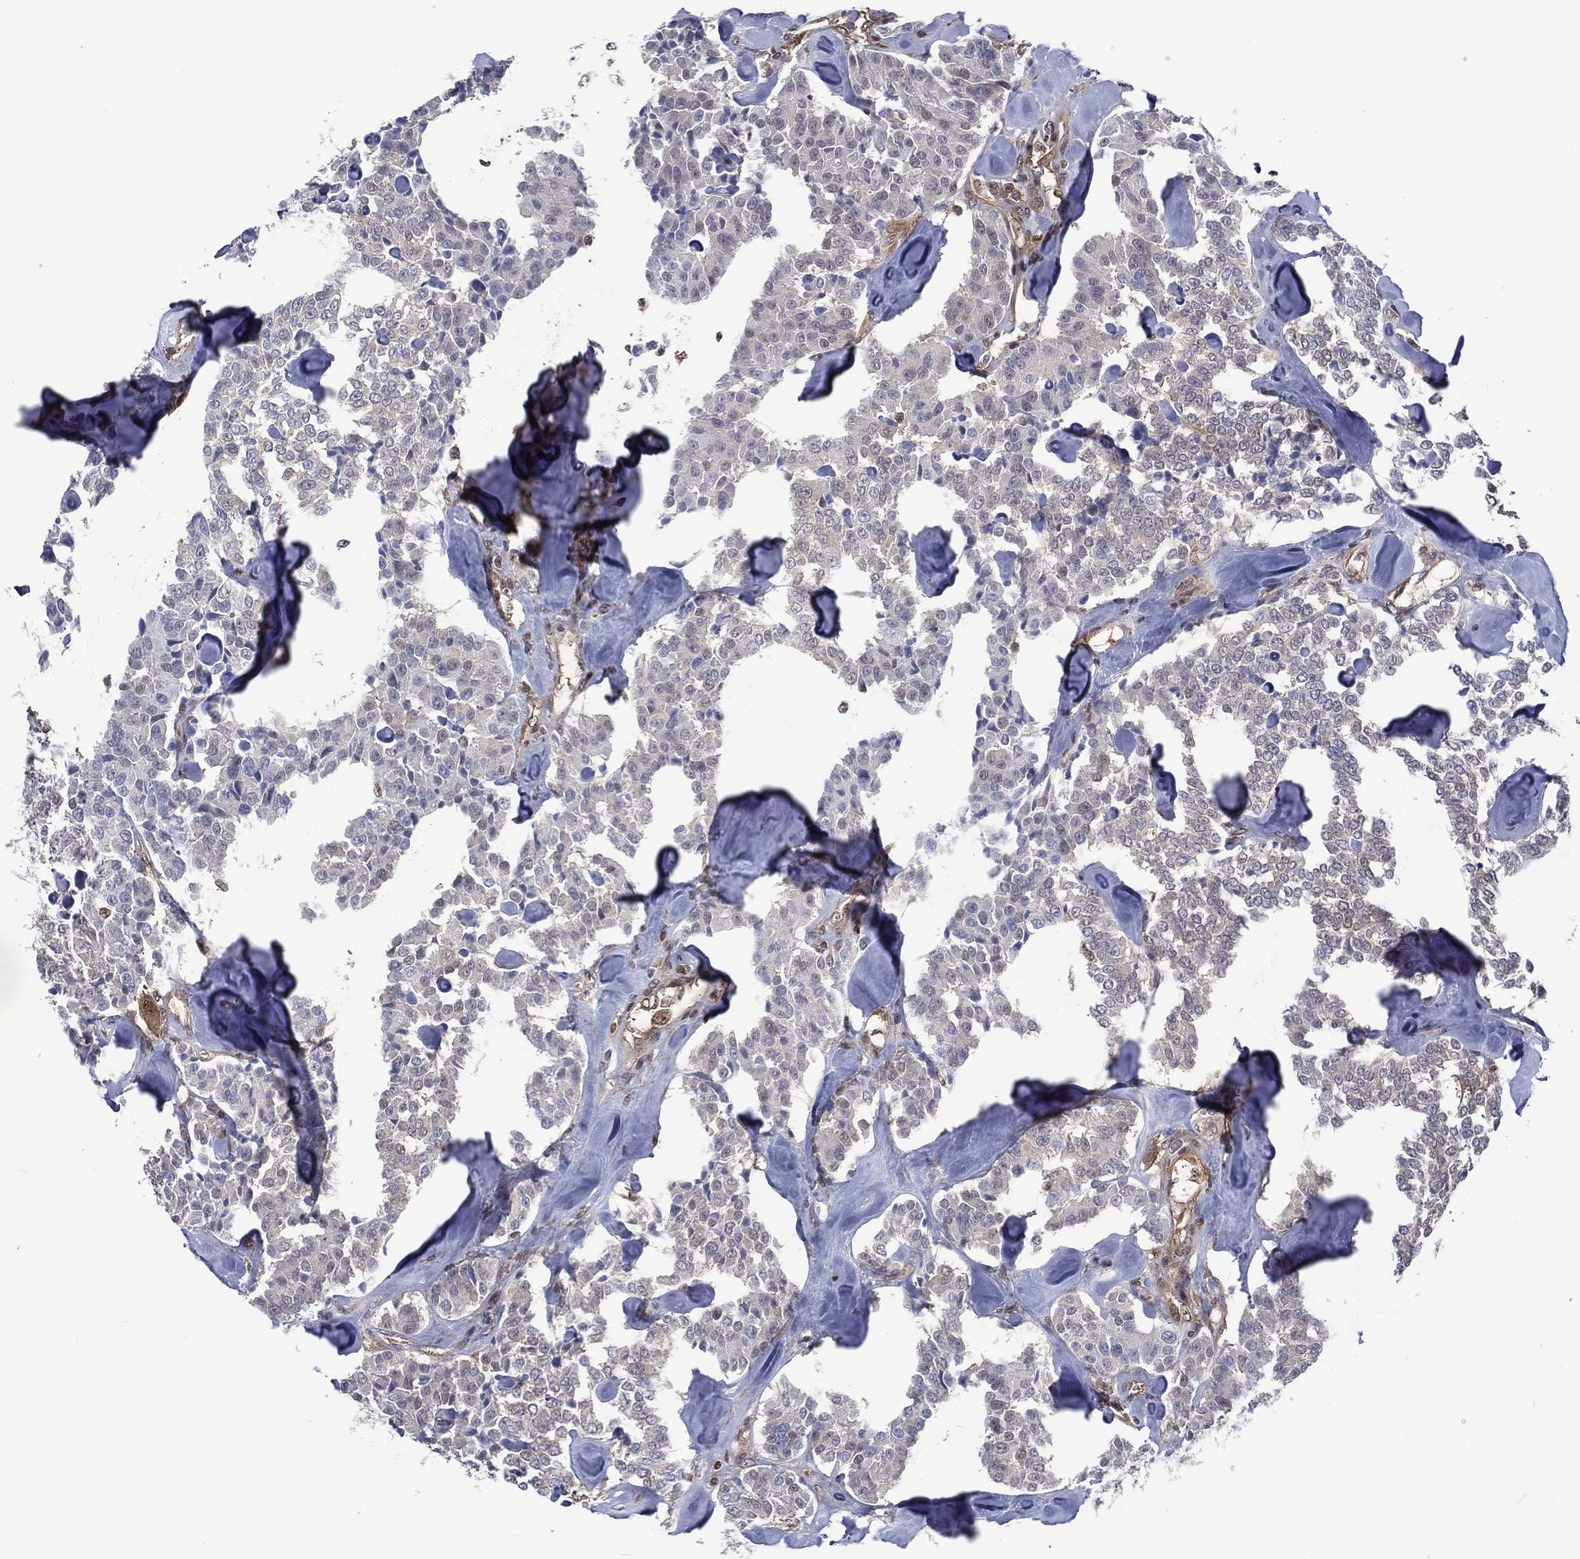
{"staining": {"intensity": "negative", "quantity": "none", "location": "none"}, "tissue": "carcinoid", "cell_type": "Tumor cells", "image_type": "cancer", "snomed": [{"axis": "morphology", "description": "Carcinoid, malignant, NOS"}, {"axis": "topography", "description": "Pancreas"}], "caption": "Immunohistochemical staining of carcinoid displays no significant staining in tumor cells. The staining was performed using DAB to visualize the protein expression in brown, while the nuclei were stained in blue with hematoxylin (Magnification: 20x).", "gene": "MTAP", "patient": {"sex": "male", "age": 41}}